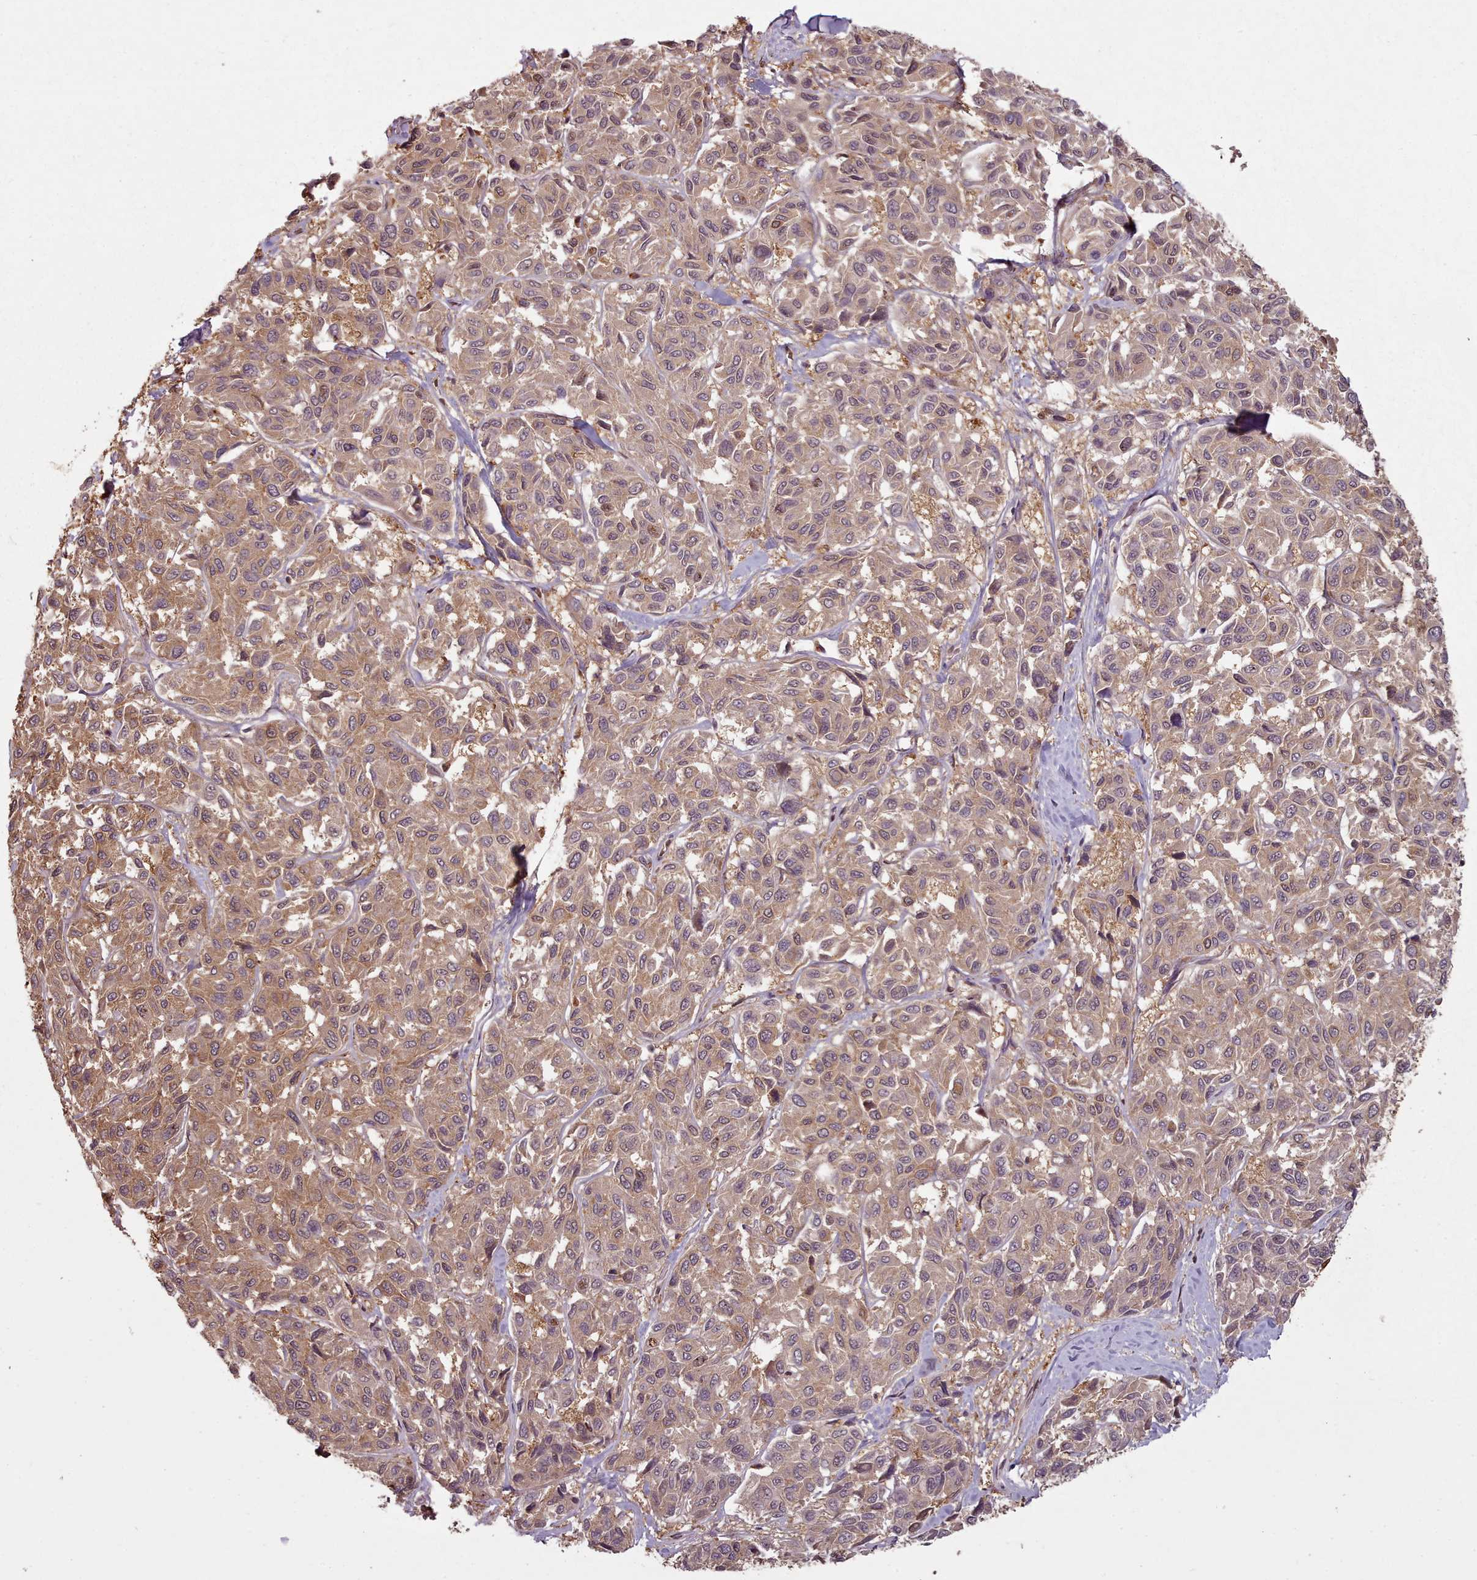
{"staining": {"intensity": "moderate", "quantity": ">75%", "location": "cytoplasmic/membranous"}, "tissue": "melanoma", "cell_type": "Tumor cells", "image_type": "cancer", "snomed": [{"axis": "morphology", "description": "Malignant melanoma, NOS"}, {"axis": "topography", "description": "Skin"}], "caption": "Malignant melanoma stained with immunohistochemistry reveals moderate cytoplasmic/membranous expression in about >75% of tumor cells.", "gene": "RPS27A", "patient": {"sex": "female", "age": 66}}